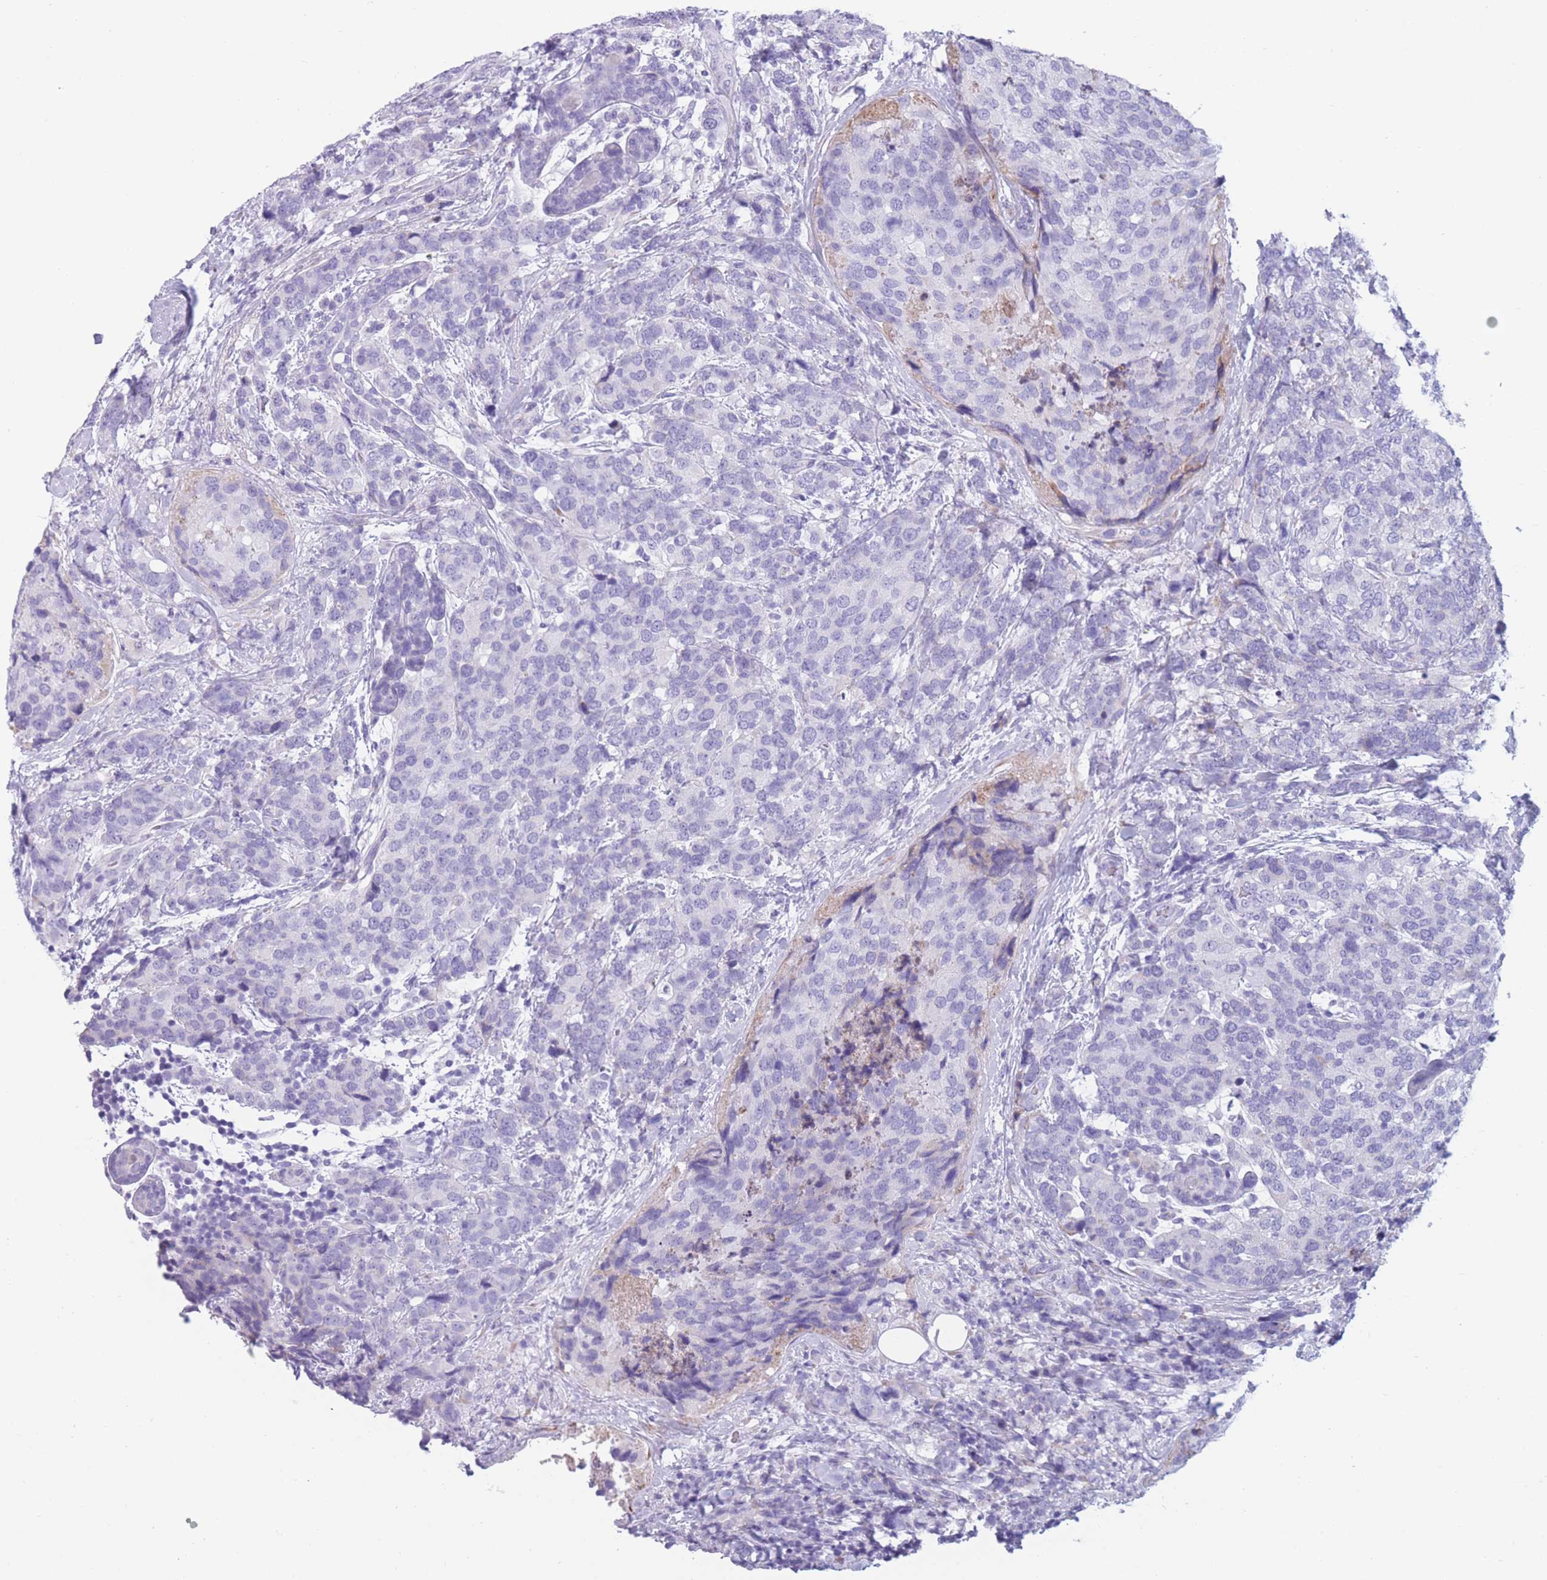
{"staining": {"intensity": "negative", "quantity": "none", "location": "none"}, "tissue": "breast cancer", "cell_type": "Tumor cells", "image_type": "cancer", "snomed": [{"axis": "morphology", "description": "Lobular carcinoma"}, {"axis": "topography", "description": "Breast"}], "caption": "DAB (3,3'-diaminobenzidine) immunohistochemical staining of breast cancer exhibits no significant positivity in tumor cells.", "gene": "COL27A1", "patient": {"sex": "female", "age": 59}}